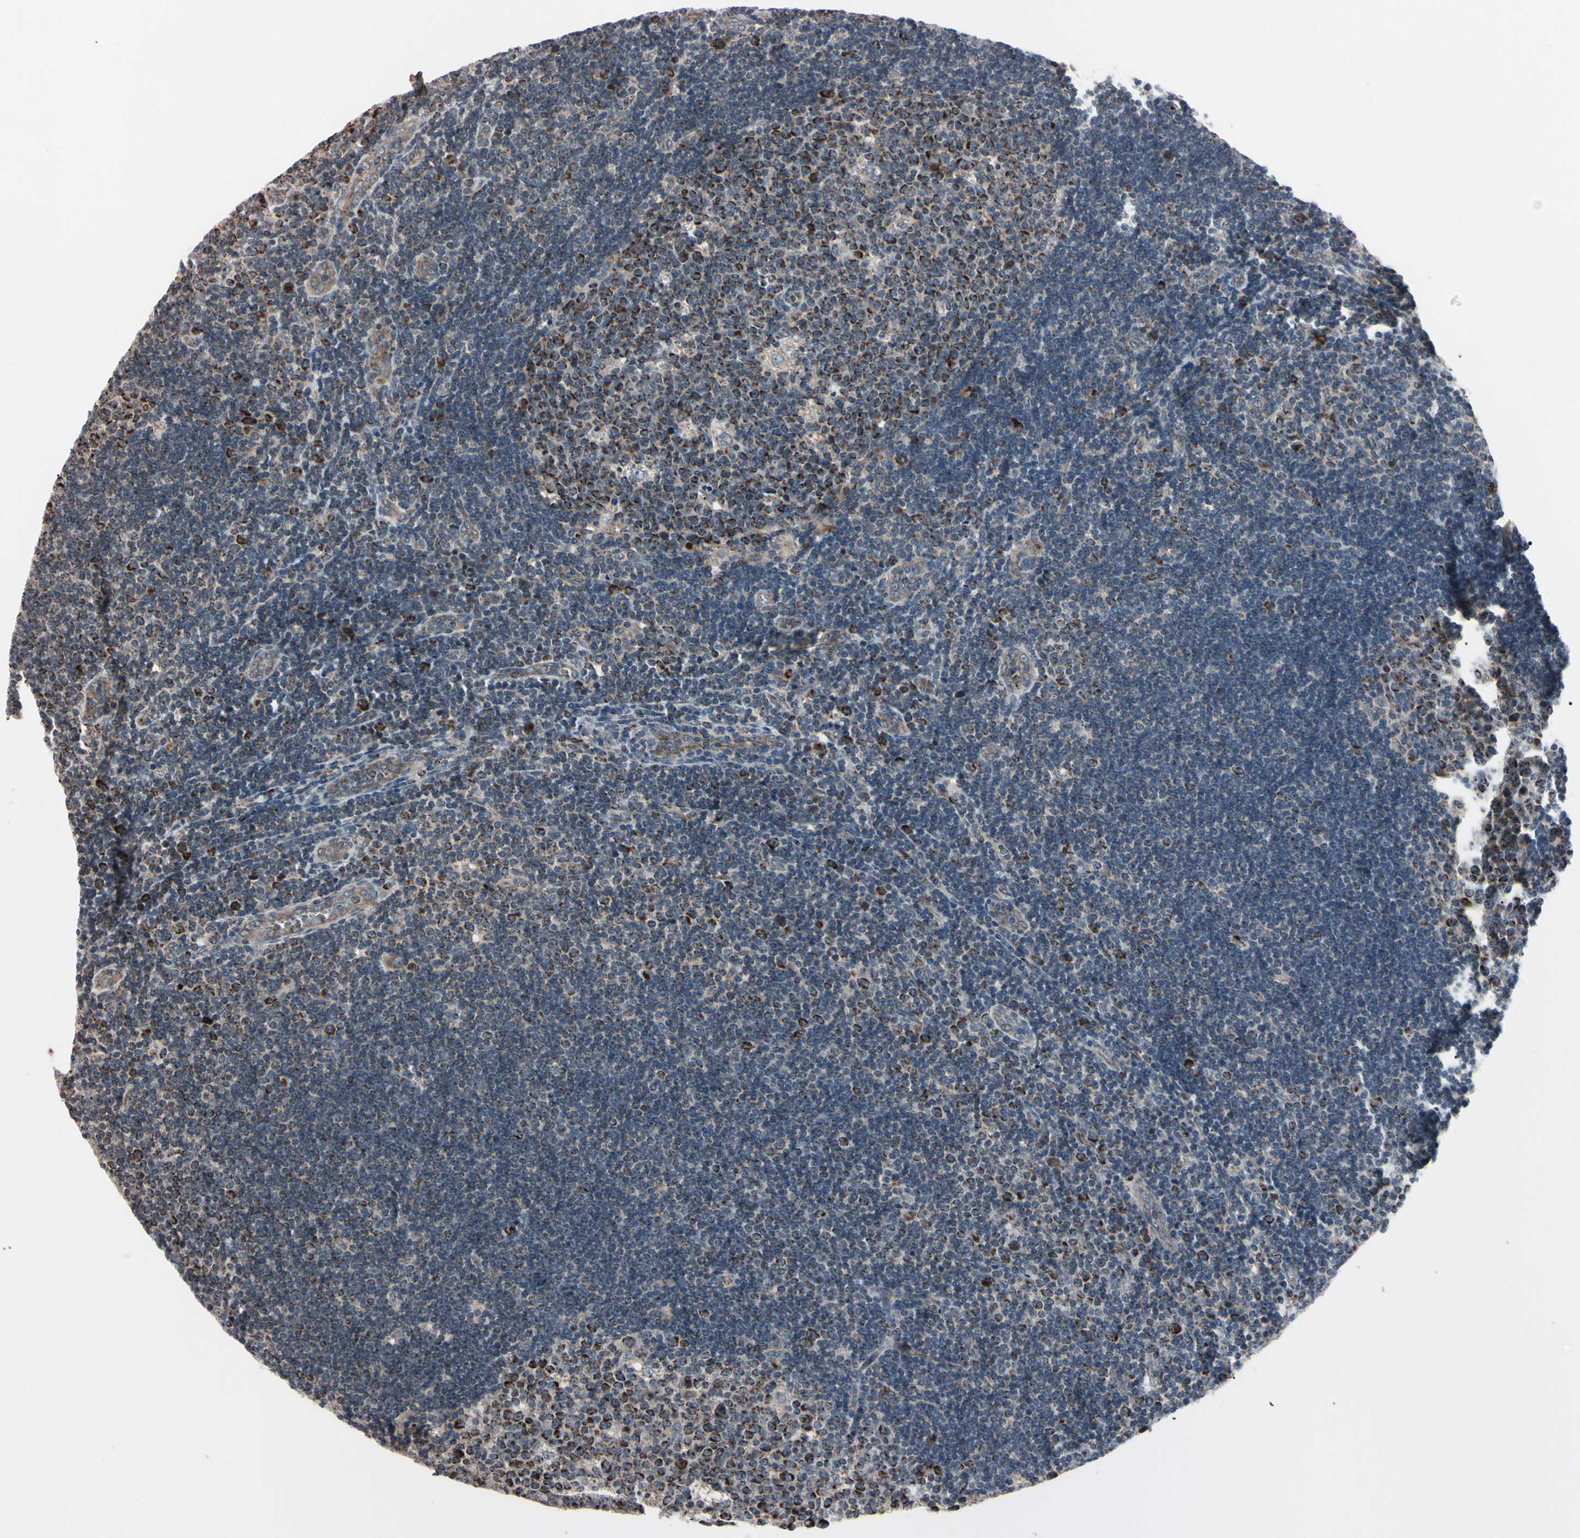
{"staining": {"intensity": "strong", "quantity": "<25%", "location": "cytoplasmic/membranous"}, "tissue": "lymph node", "cell_type": "Germinal center cells", "image_type": "normal", "snomed": [{"axis": "morphology", "description": "Normal tissue, NOS"}, {"axis": "topography", "description": "Lymph node"}, {"axis": "topography", "description": "Salivary gland"}], "caption": "The image displays staining of unremarkable lymph node, revealing strong cytoplasmic/membranous protein positivity (brown color) within germinal center cells. (DAB (3,3'-diaminobenzidine) = brown stain, brightfield microscopy at high magnification).", "gene": "TNFRSF1A", "patient": {"sex": "male", "age": 8}}